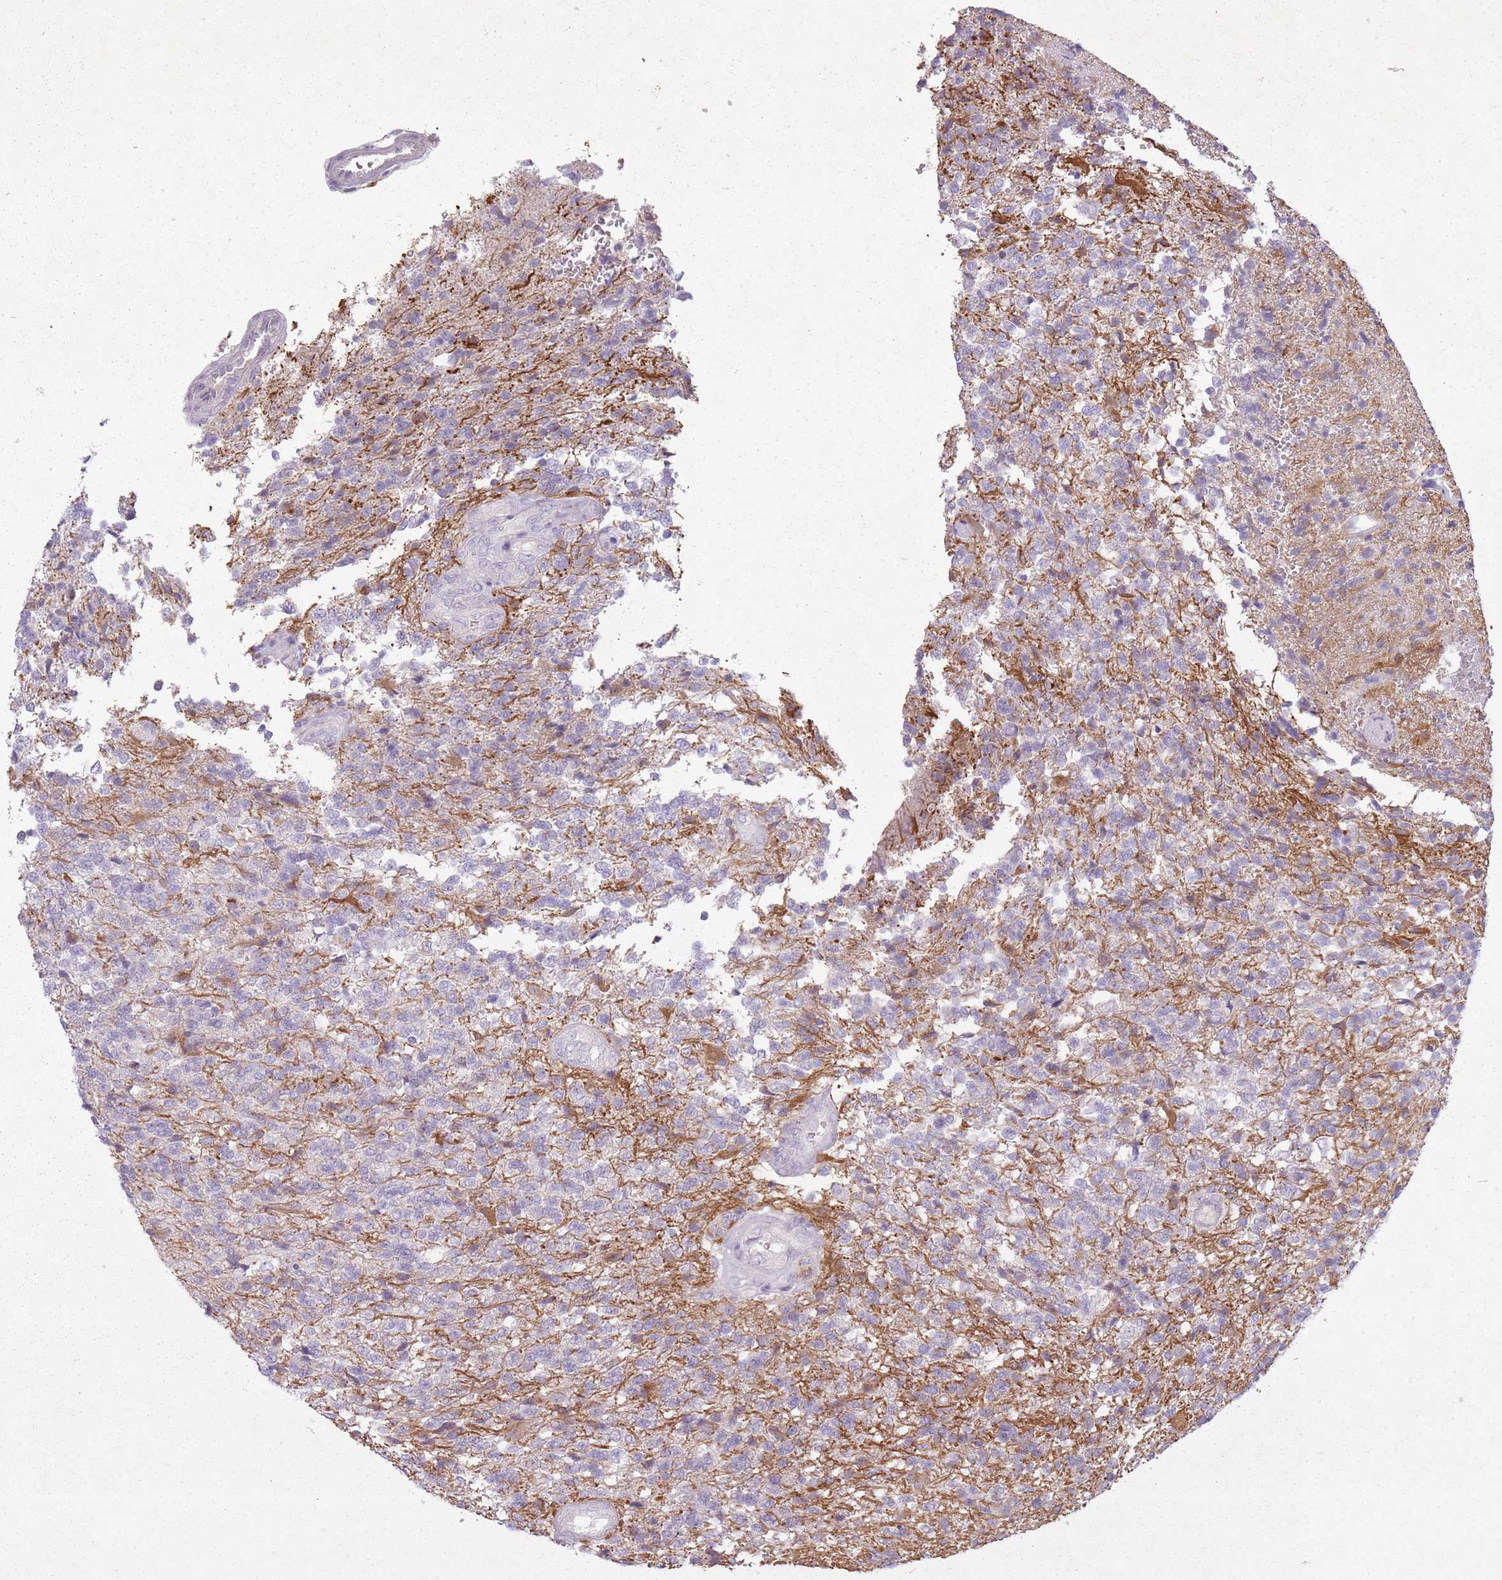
{"staining": {"intensity": "negative", "quantity": "none", "location": "none"}, "tissue": "glioma", "cell_type": "Tumor cells", "image_type": "cancer", "snomed": [{"axis": "morphology", "description": "Glioma, malignant, High grade"}, {"axis": "topography", "description": "Brain"}], "caption": "IHC image of neoplastic tissue: glioma stained with DAB exhibits no significant protein positivity in tumor cells.", "gene": "FAM43B", "patient": {"sex": "male", "age": 56}}